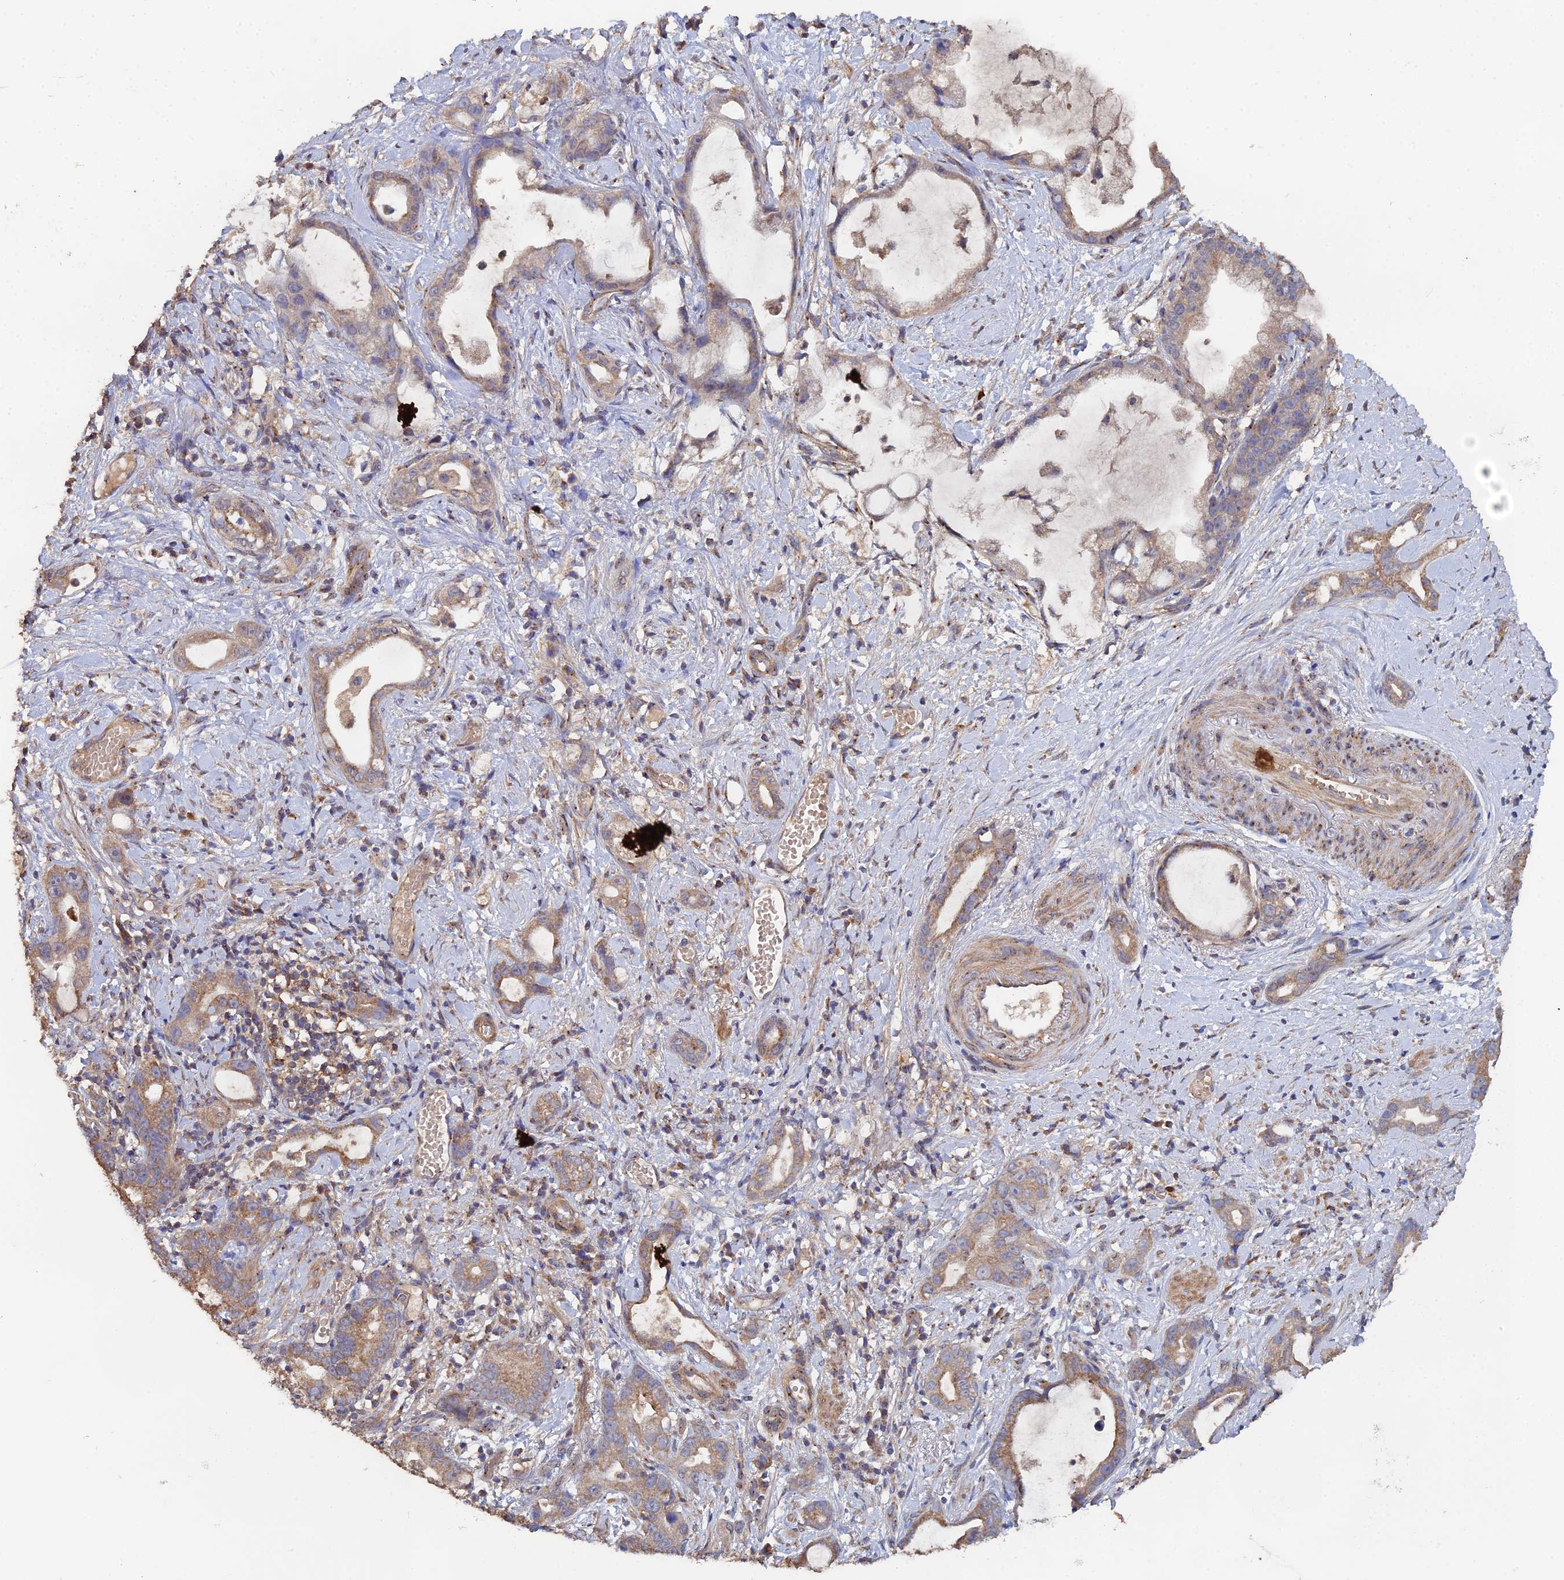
{"staining": {"intensity": "moderate", "quantity": ">75%", "location": "cytoplasmic/membranous"}, "tissue": "stomach cancer", "cell_type": "Tumor cells", "image_type": "cancer", "snomed": [{"axis": "morphology", "description": "Adenocarcinoma, NOS"}, {"axis": "topography", "description": "Stomach"}], "caption": "Adenocarcinoma (stomach) stained with DAB immunohistochemistry (IHC) displays medium levels of moderate cytoplasmic/membranous positivity in about >75% of tumor cells.", "gene": "SPANXN4", "patient": {"sex": "male", "age": 55}}